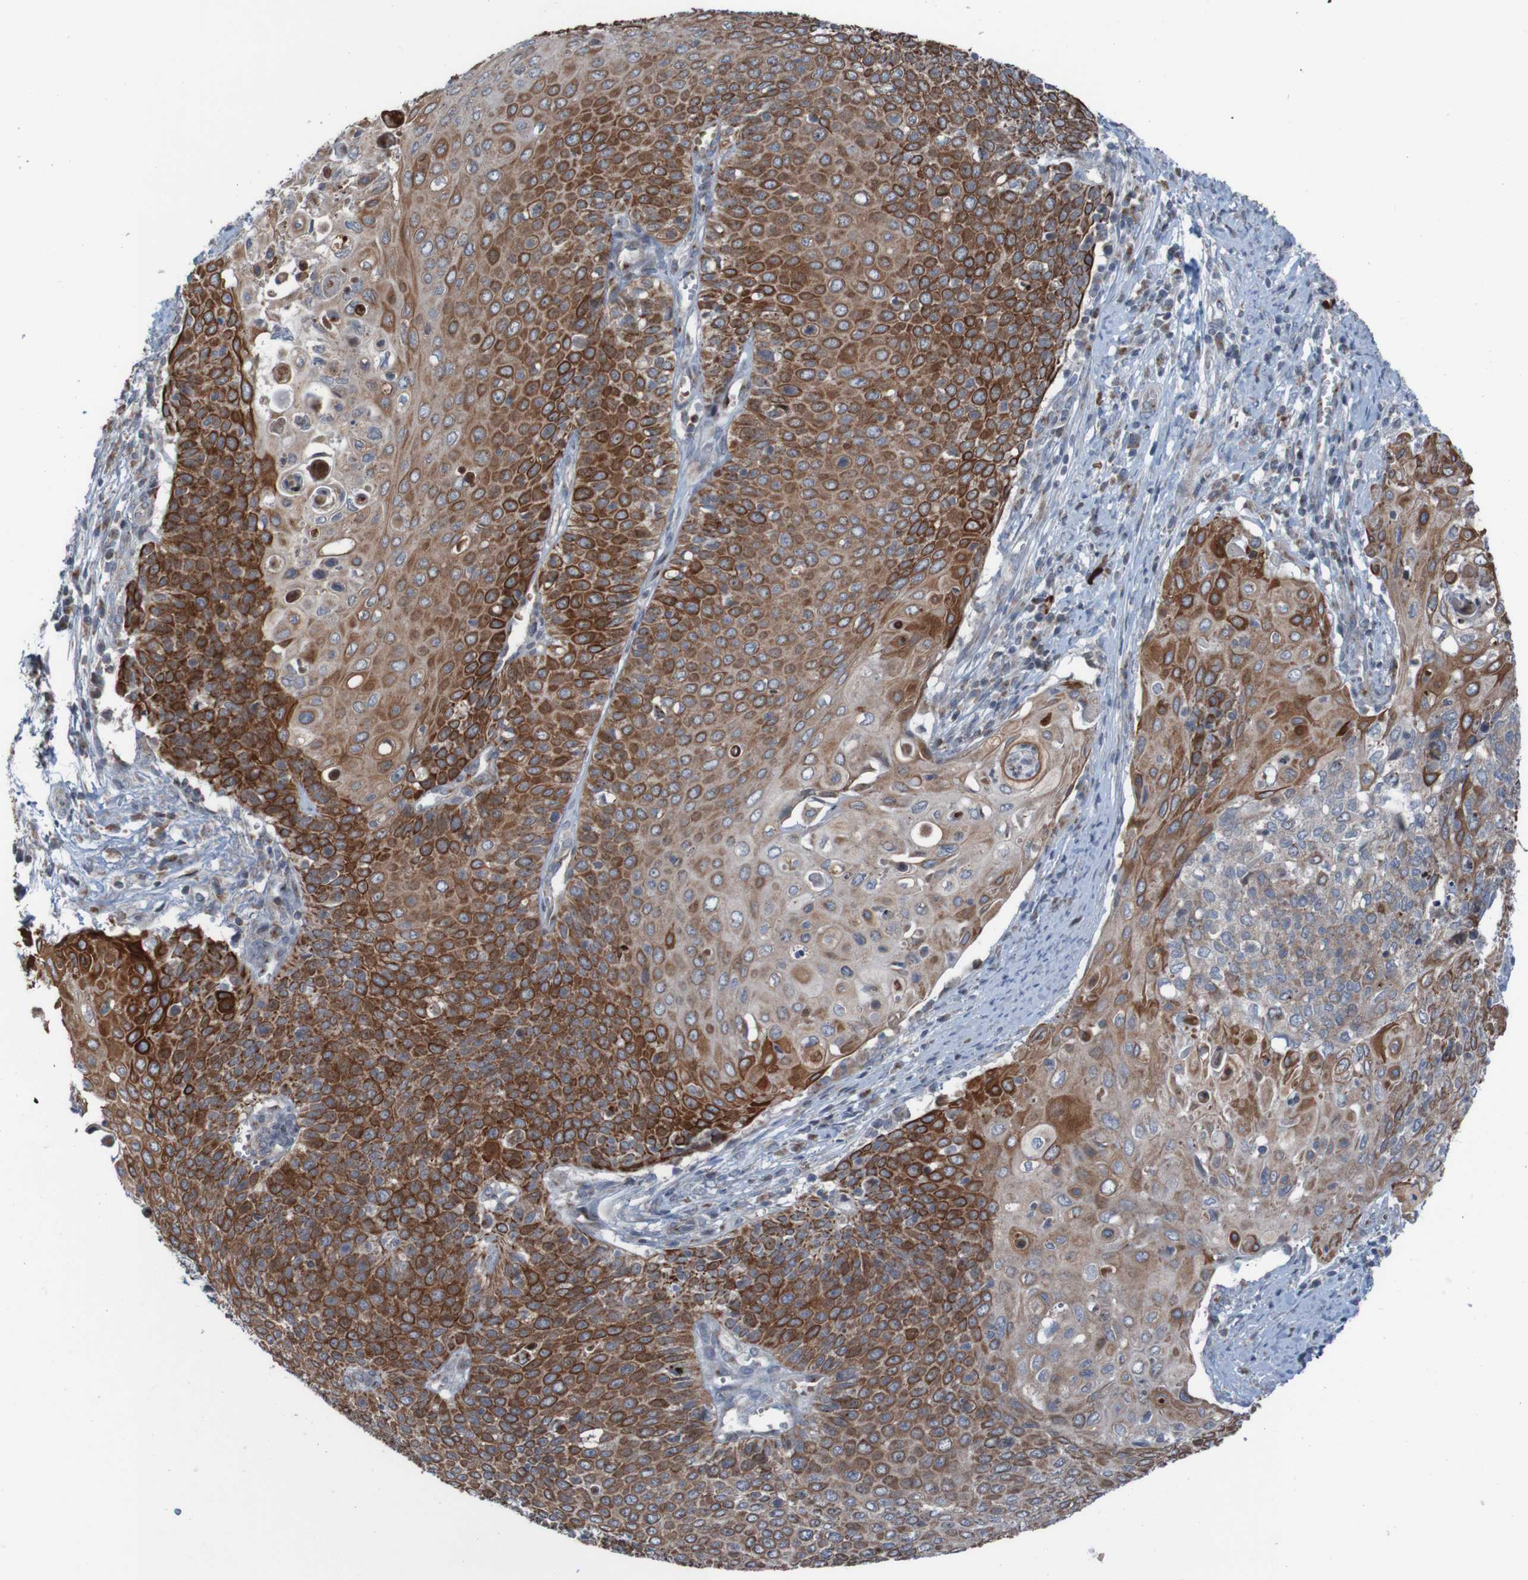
{"staining": {"intensity": "strong", "quantity": ">75%", "location": "cytoplasmic/membranous"}, "tissue": "cervical cancer", "cell_type": "Tumor cells", "image_type": "cancer", "snomed": [{"axis": "morphology", "description": "Squamous cell carcinoma, NOS"}, {"axis": "topography", "description": "Cervix"}], "caption": "DAB (3,3'-diaminobenzidine) immunohistochemical staining of human cervical cancer (squamous cell carcinoma) reveals strong cytoplasmic/membranous protein positivity in approximately >75% of tumor cells.", "gene": "UNG", "patient": {"sex": "female", "age": 39}}